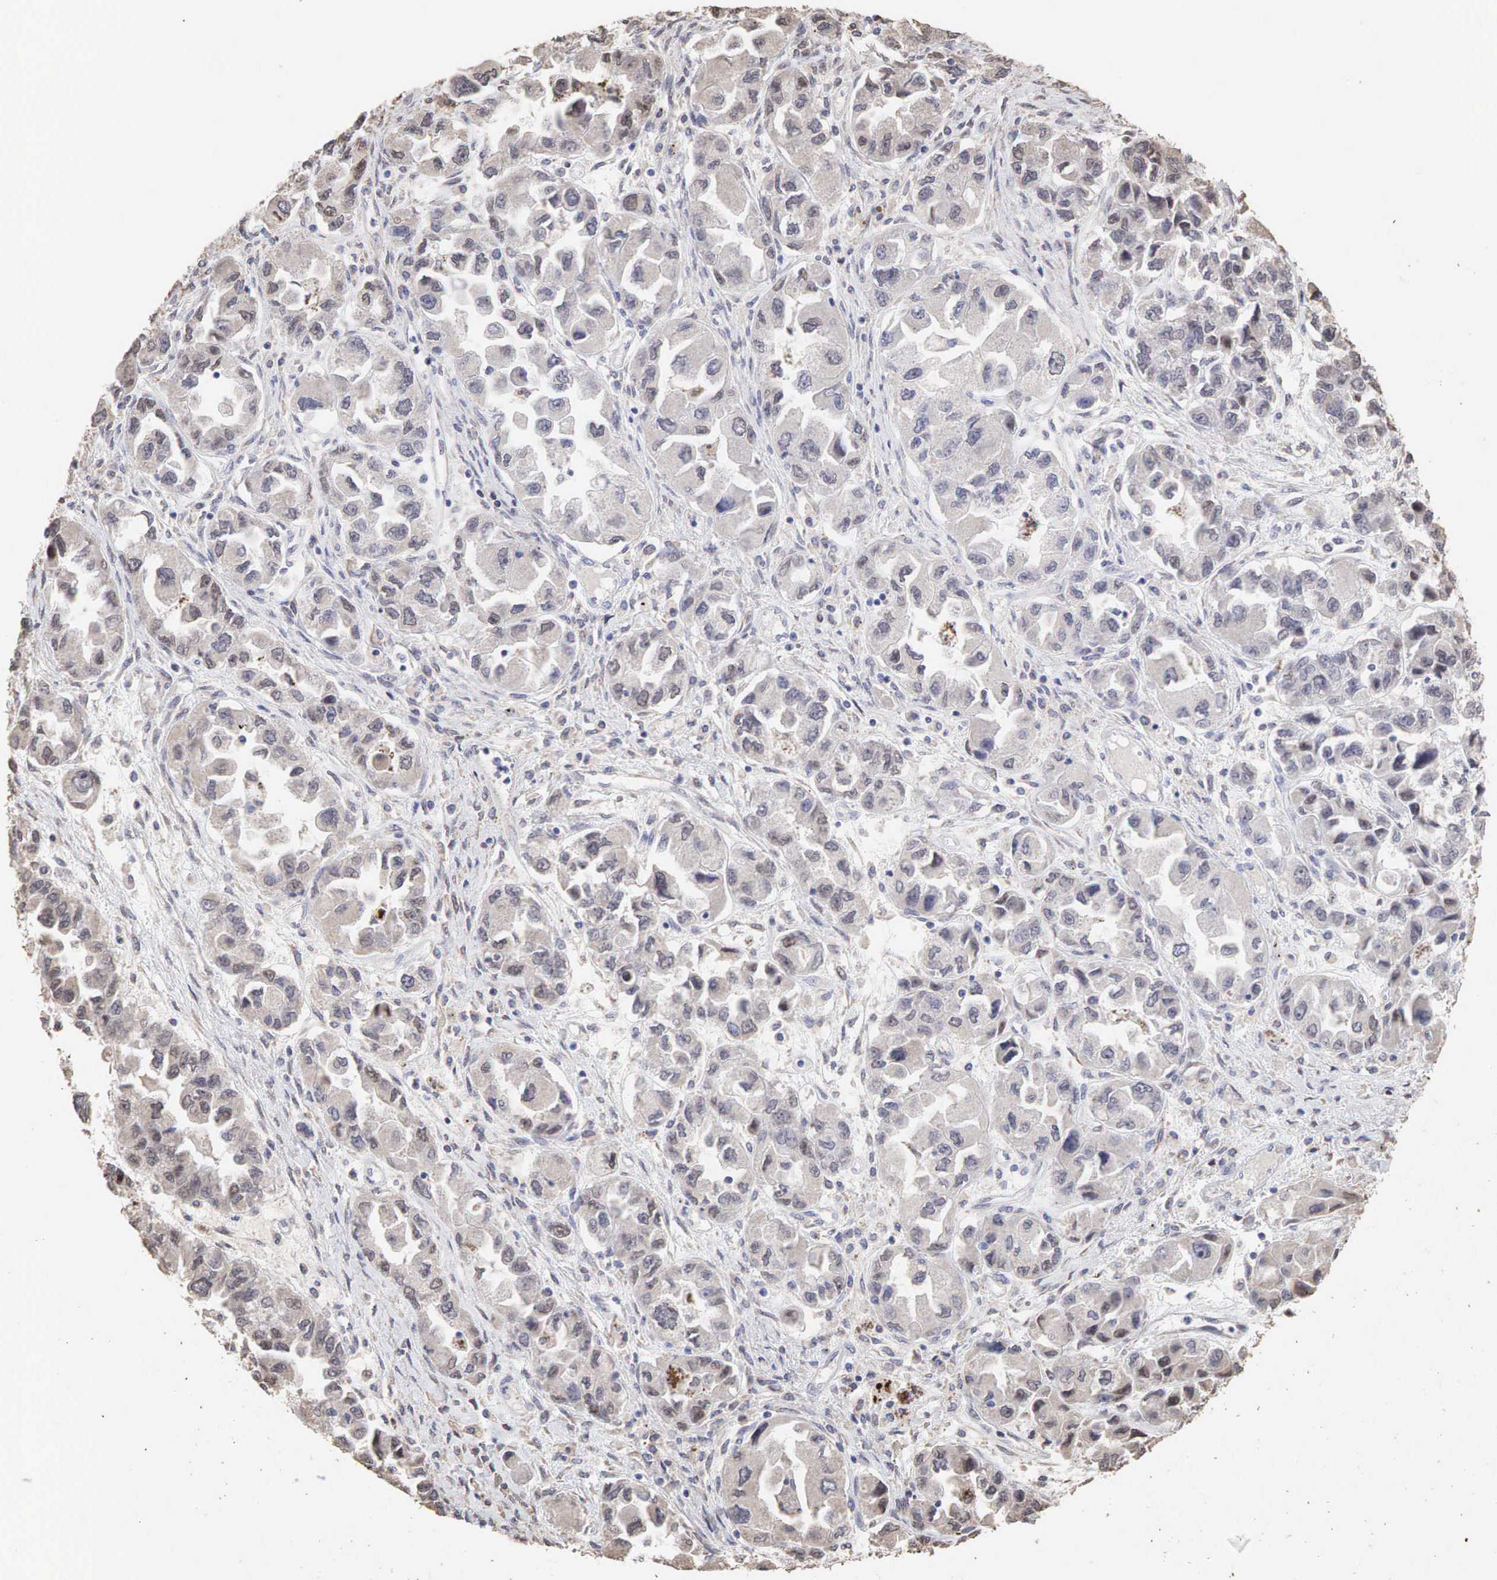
{"staining": {"intensity": "weak", "quantity": "25%-75%", "location": "cytoplasmic/membranous"}, "tissue": "ovarian cancer", "cell_type": "Tumor cells", "image_type": "cancer", "snomed": [{"axis": "morphology", "description": "Cystadenocarcinoma, serous, NOS"}, {"axis": "topography", "description": "Ovary"}], "caption": "This is a micrograph of IHC staining of ovarian cancer (serous cystadenocarcinoma), which shows weak positivity in the cytoplasmic/membranous of tumor cells.", "gene": "DKC1", "patient": {"sex": "female", "age": 84}}